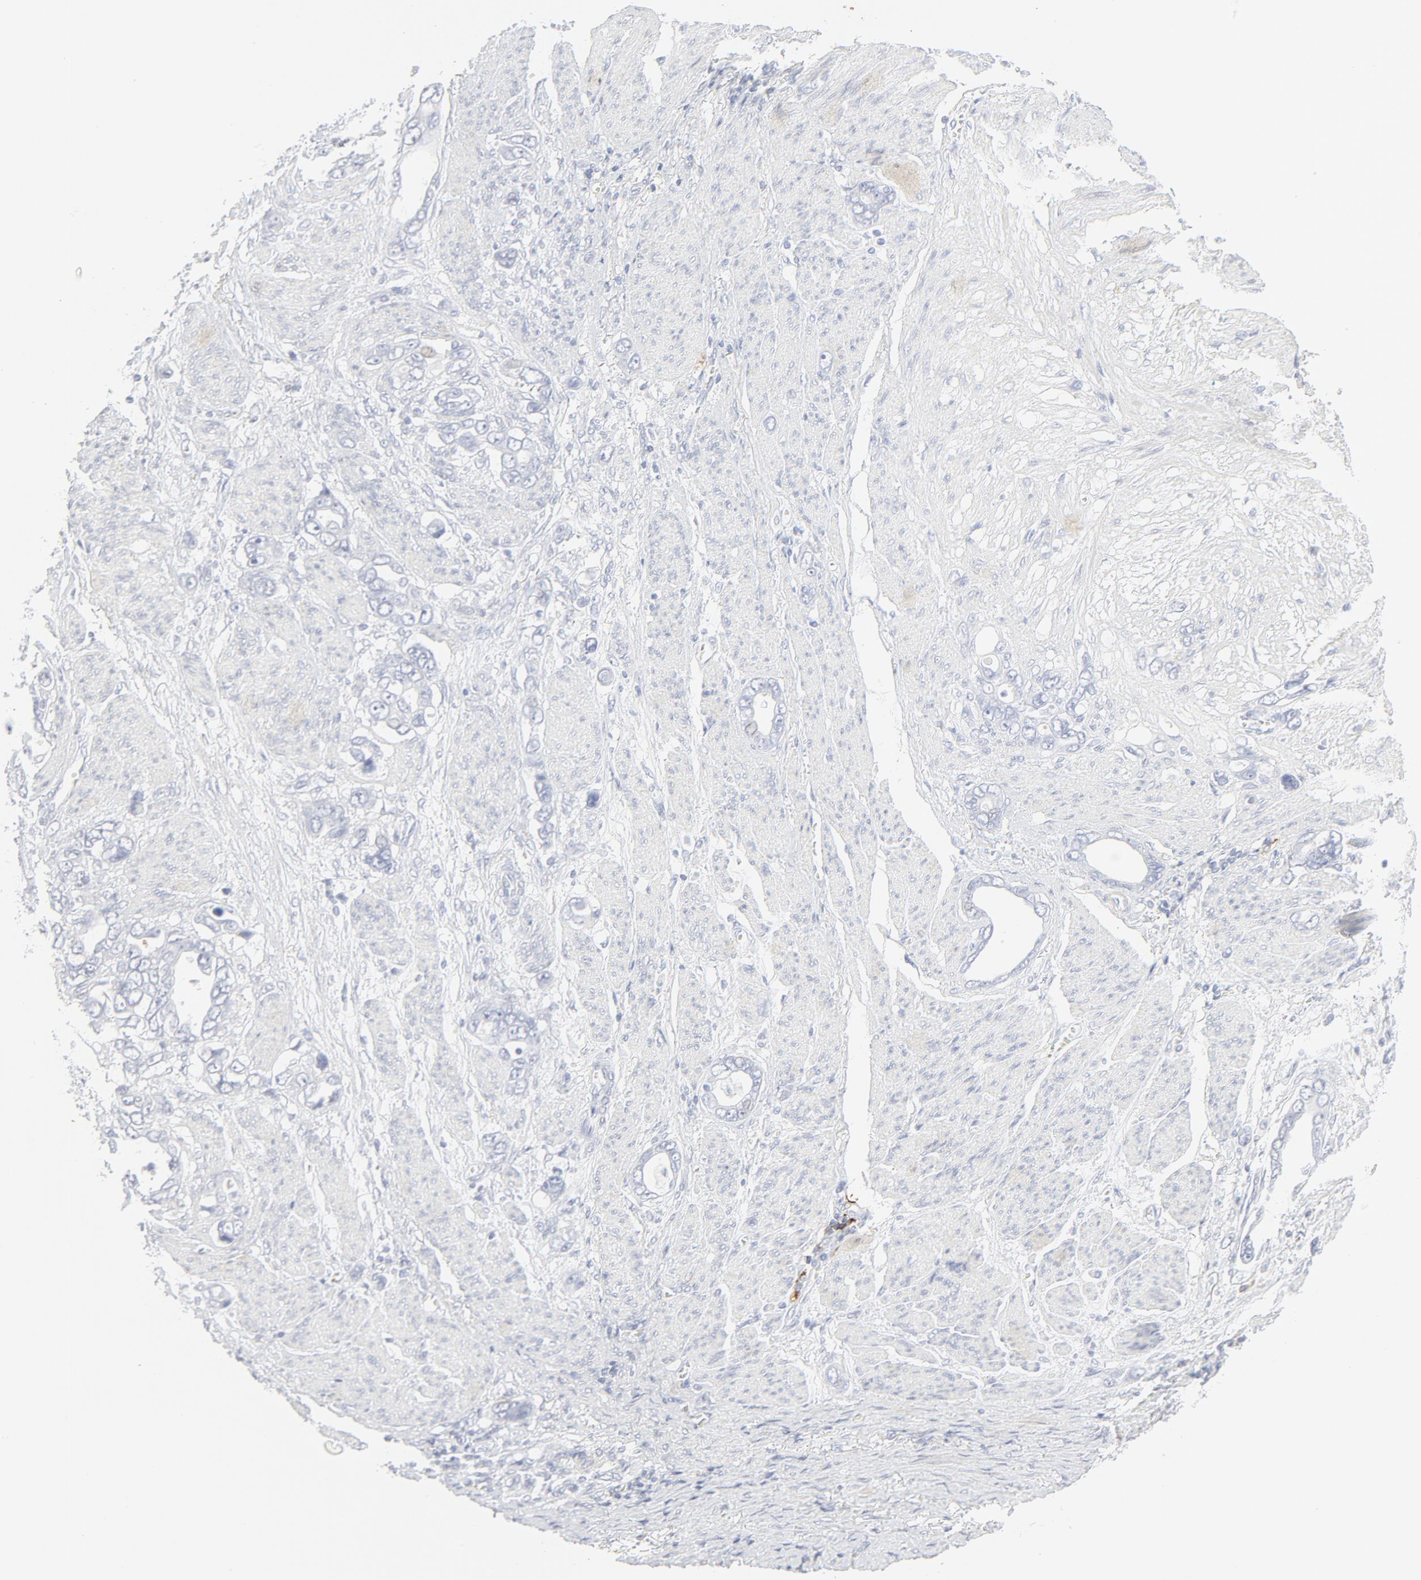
{"staining": {"intensity": "negative", "quantity": "none", "location": "none"}, "tissue": "stomach cancer", "cell_type": "Tumor cells", "image_type": "cancer", "snomed": [{"axis": "morphology", "description": "Adenocarcinoma, NOS"}, {"axis": "topography", "description": "Stomach"}], "caption": "There is no significant staining in tumor cells of stomach cancer.", "gene": "CCR7", "patient": {"sex": "male", "age": 78}}